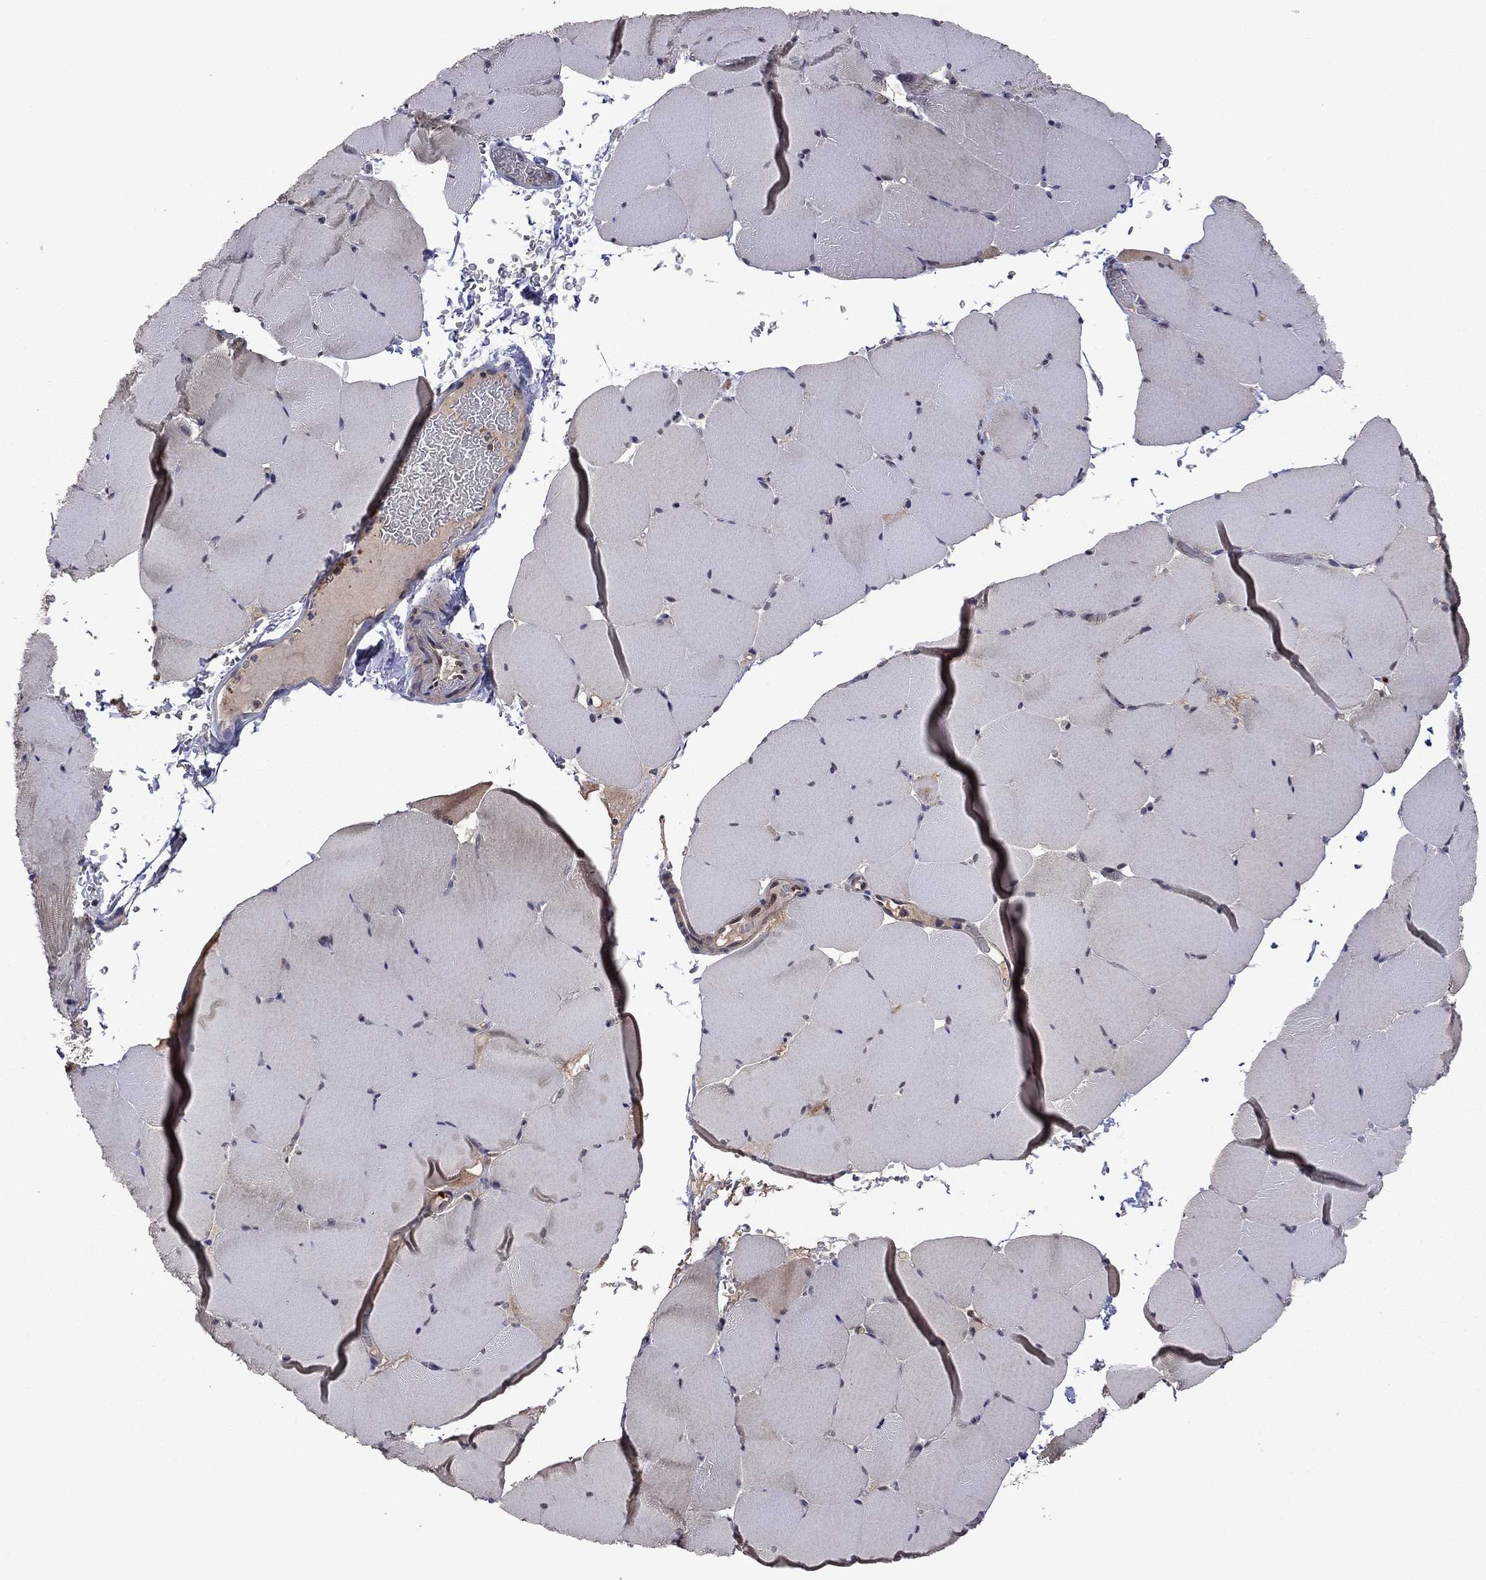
{"staining": {"intensity": "weak", "quantity": "25%-75%", "location": "cytoplasmic/membranous"}, "tissue": "skeletal muscle", "cell_type": "Myocytes", "image_type": "normal", "snomed": [{"axis": "morphology", "description": "Normal tissue, NOS"}, {"axis": "topography", "description": "Skeletal muscle"}], "caption": "The micrograph exhibits immunohistochemical staining of benign skeletal muscle. There is weak cytoplasmic/membranous staining is seen in approximately 25%-75% of myocytes. The staining is performed using DAB brown chromogen to label protein expression. The nuclei are counter-stained blue using hematoxylin.", "gene": "GPAA1", "patient": {"sex": "female", "age": 37}}